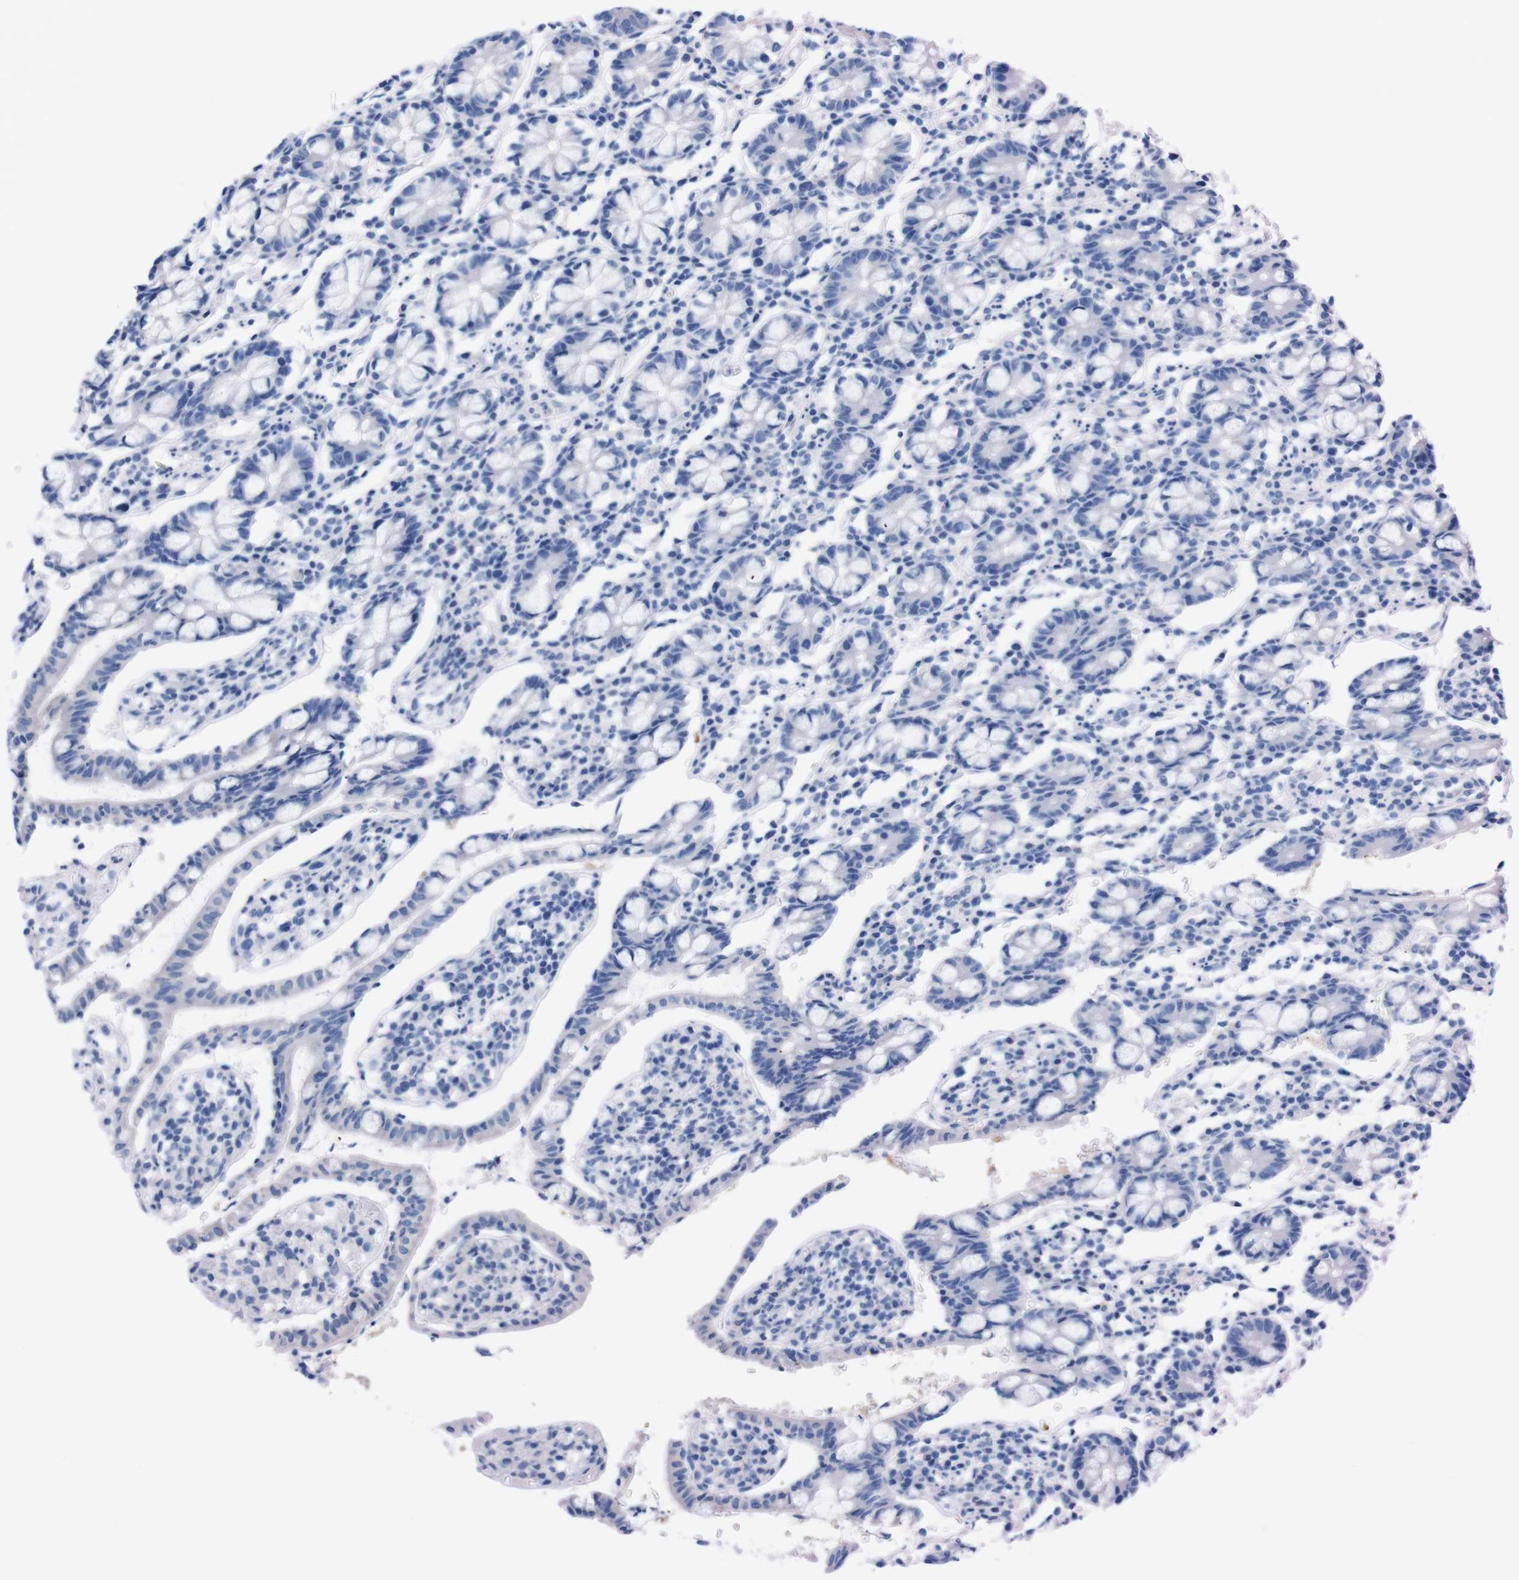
{"staining": {"intensity": "negative", "quantity": "none", "location": "none"}, "tissue": "small intestine", "cell_type": "Glandular cells", "image_type": "normal", "snomed": [{"axis": "morphology", "description": "Normal tissue, NOS"}, {"axis": "morphology", "description": "Cystadenocarcinoma, serous, Metastatic site"}, {"axis": "topography", "description": "Small intestine"}], "caption": "Glandular cells show no significant expression in benign small intestine. Brightfield microscopy of IHC stained with DAB (brown) and hematoxylin (blue), captured at high magnification.", "gene": "TMEM243", "patient": {"sex": "female", "age": 61}}